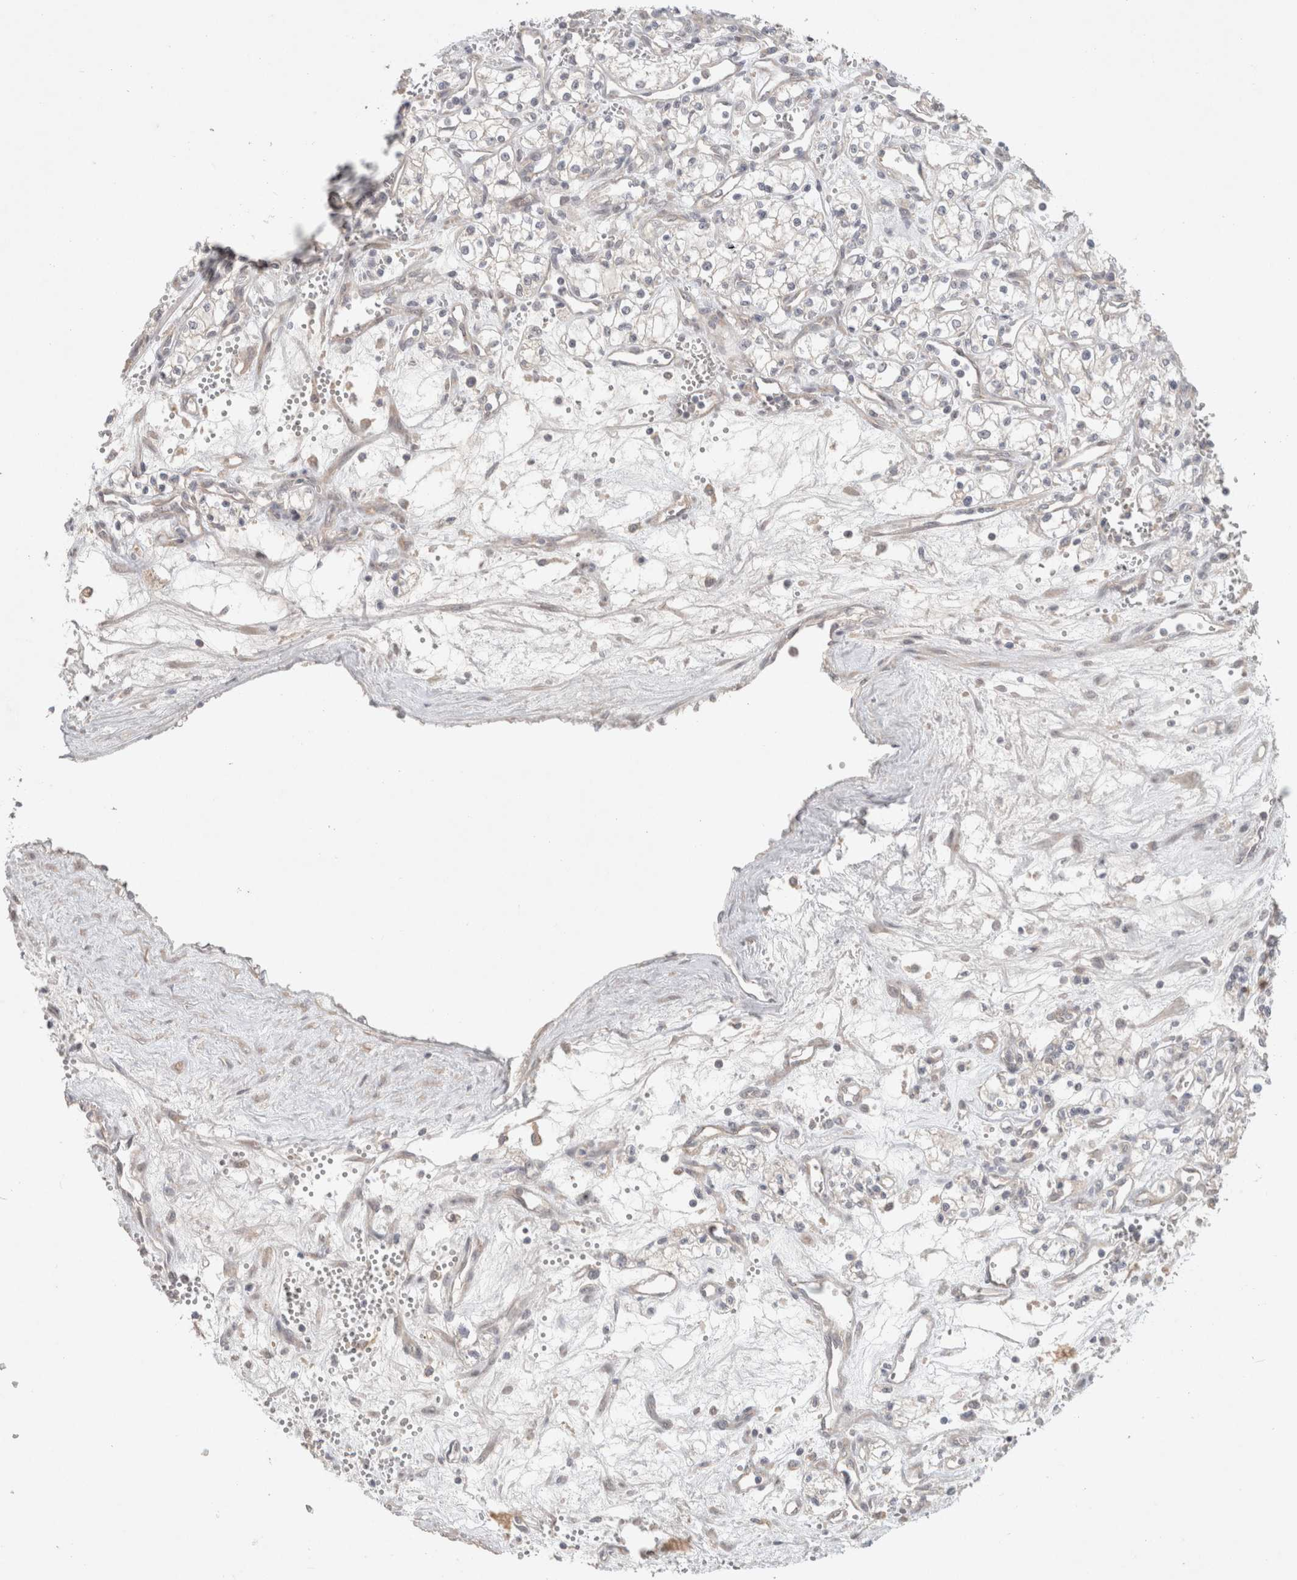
{"staining": {"intensity": "negative", "quantity": "none", "location": "none"}, "tissue": "renal cancer", "cell_type": "Tumor cells", "image_type": "cancer", "snomed": [{"axis": "morphology", "description": "Adenocarcinoma, NOS"}, {"axis": "topography", "description": "Kidney"}], "caption": "The immunohistochemistry (IHC) histopathology image has no significant positivity in tumor cells of renal adenocarcinoma tissue.", "gene": "RASAL2", "patient": {"sex": "male", "age": 59}}